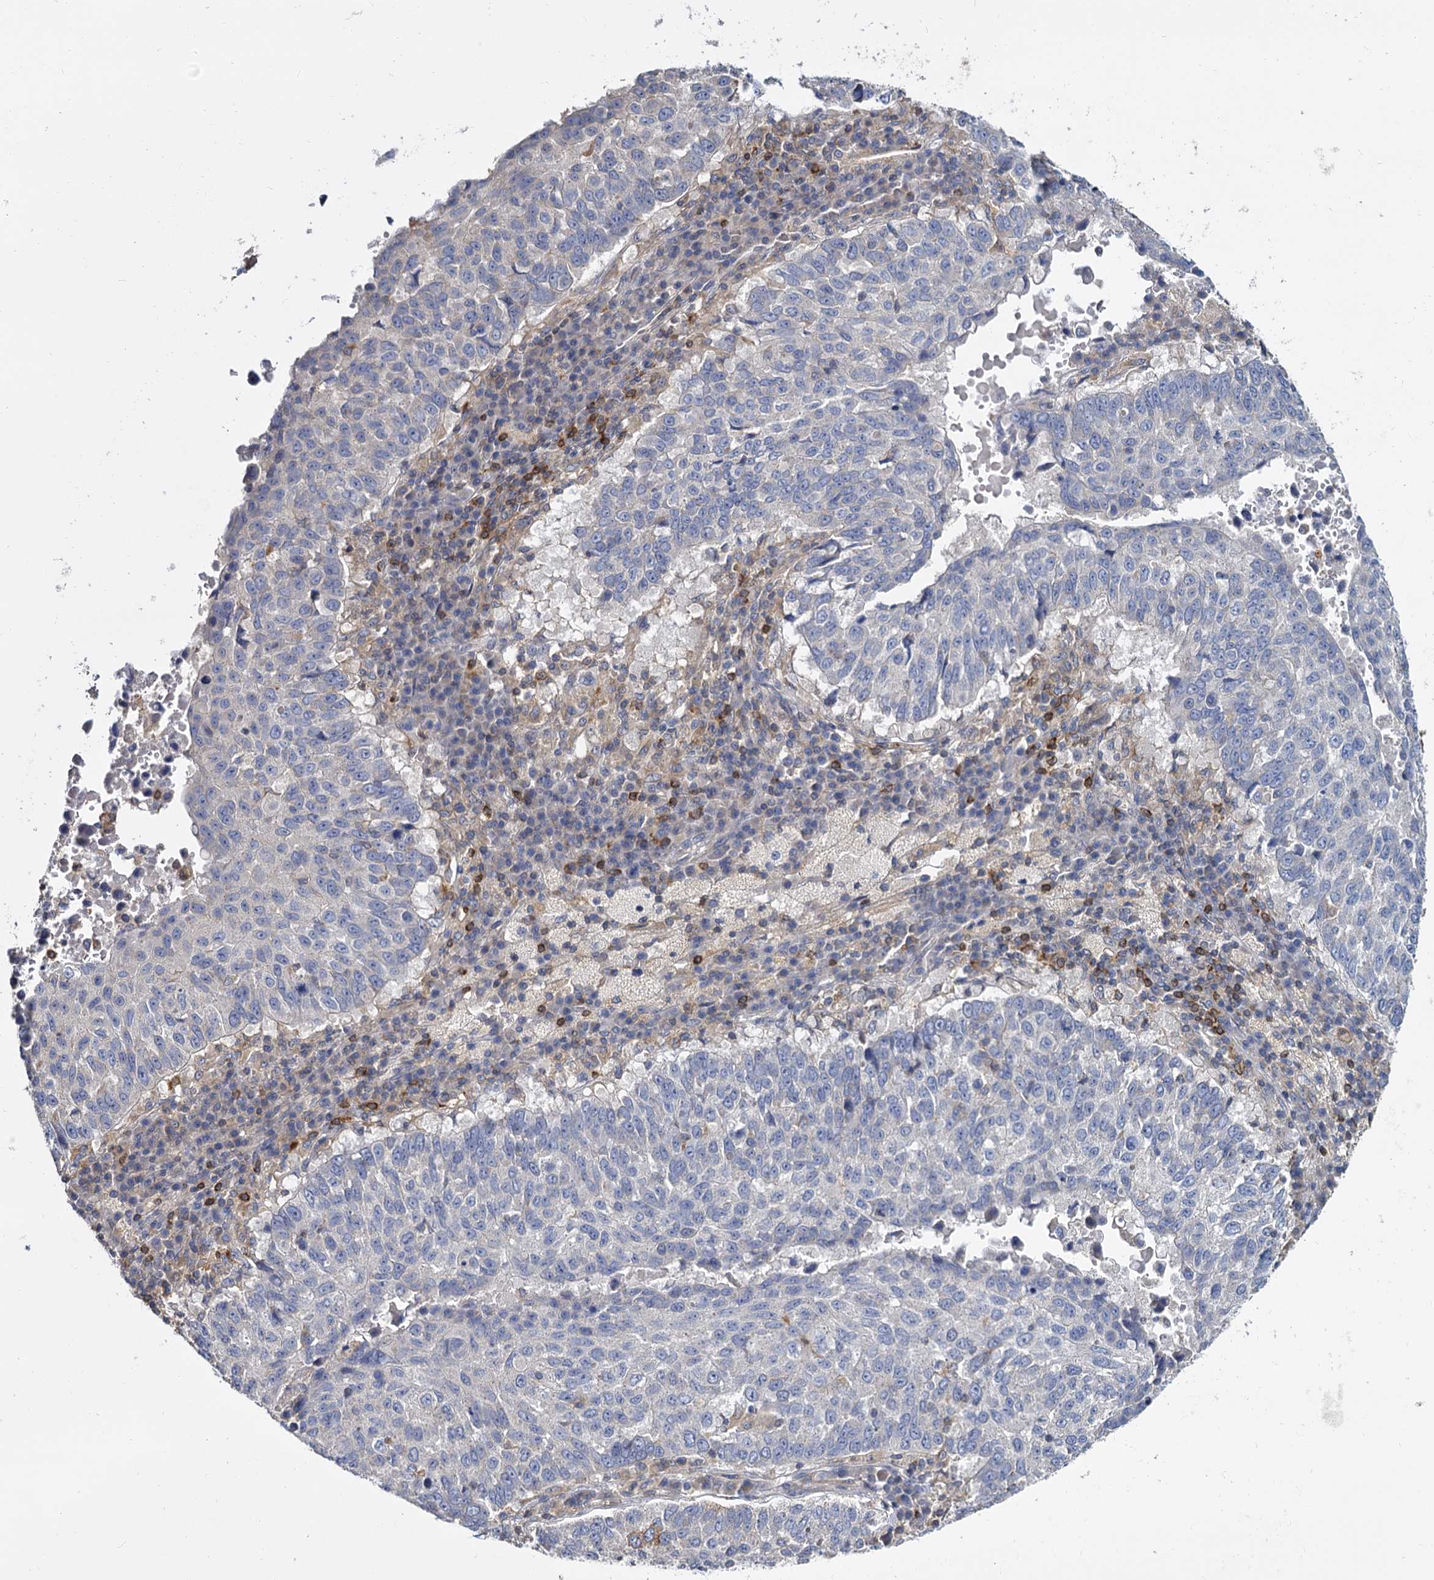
{"staining": {"intensity": "negative", "quantity": "none", "location": "none"}, "tissue": "lung cancer", "cell_type": "Tumor cells", "image_type": "cancer", "snomed": [{"axis": "morphology", "description": "Squamous cell carcinoma, NOS"}, {"axis": "topography", "description": "Lung"}], "caption": "High power microscopy micrograph of an immunohistochemistry (IHC) photomicrograph of lung cancer, revealing no significant positivity in tumor cells.", "gene": "ANKRD13A", "patient": {"sex": "male", "age": 73}}